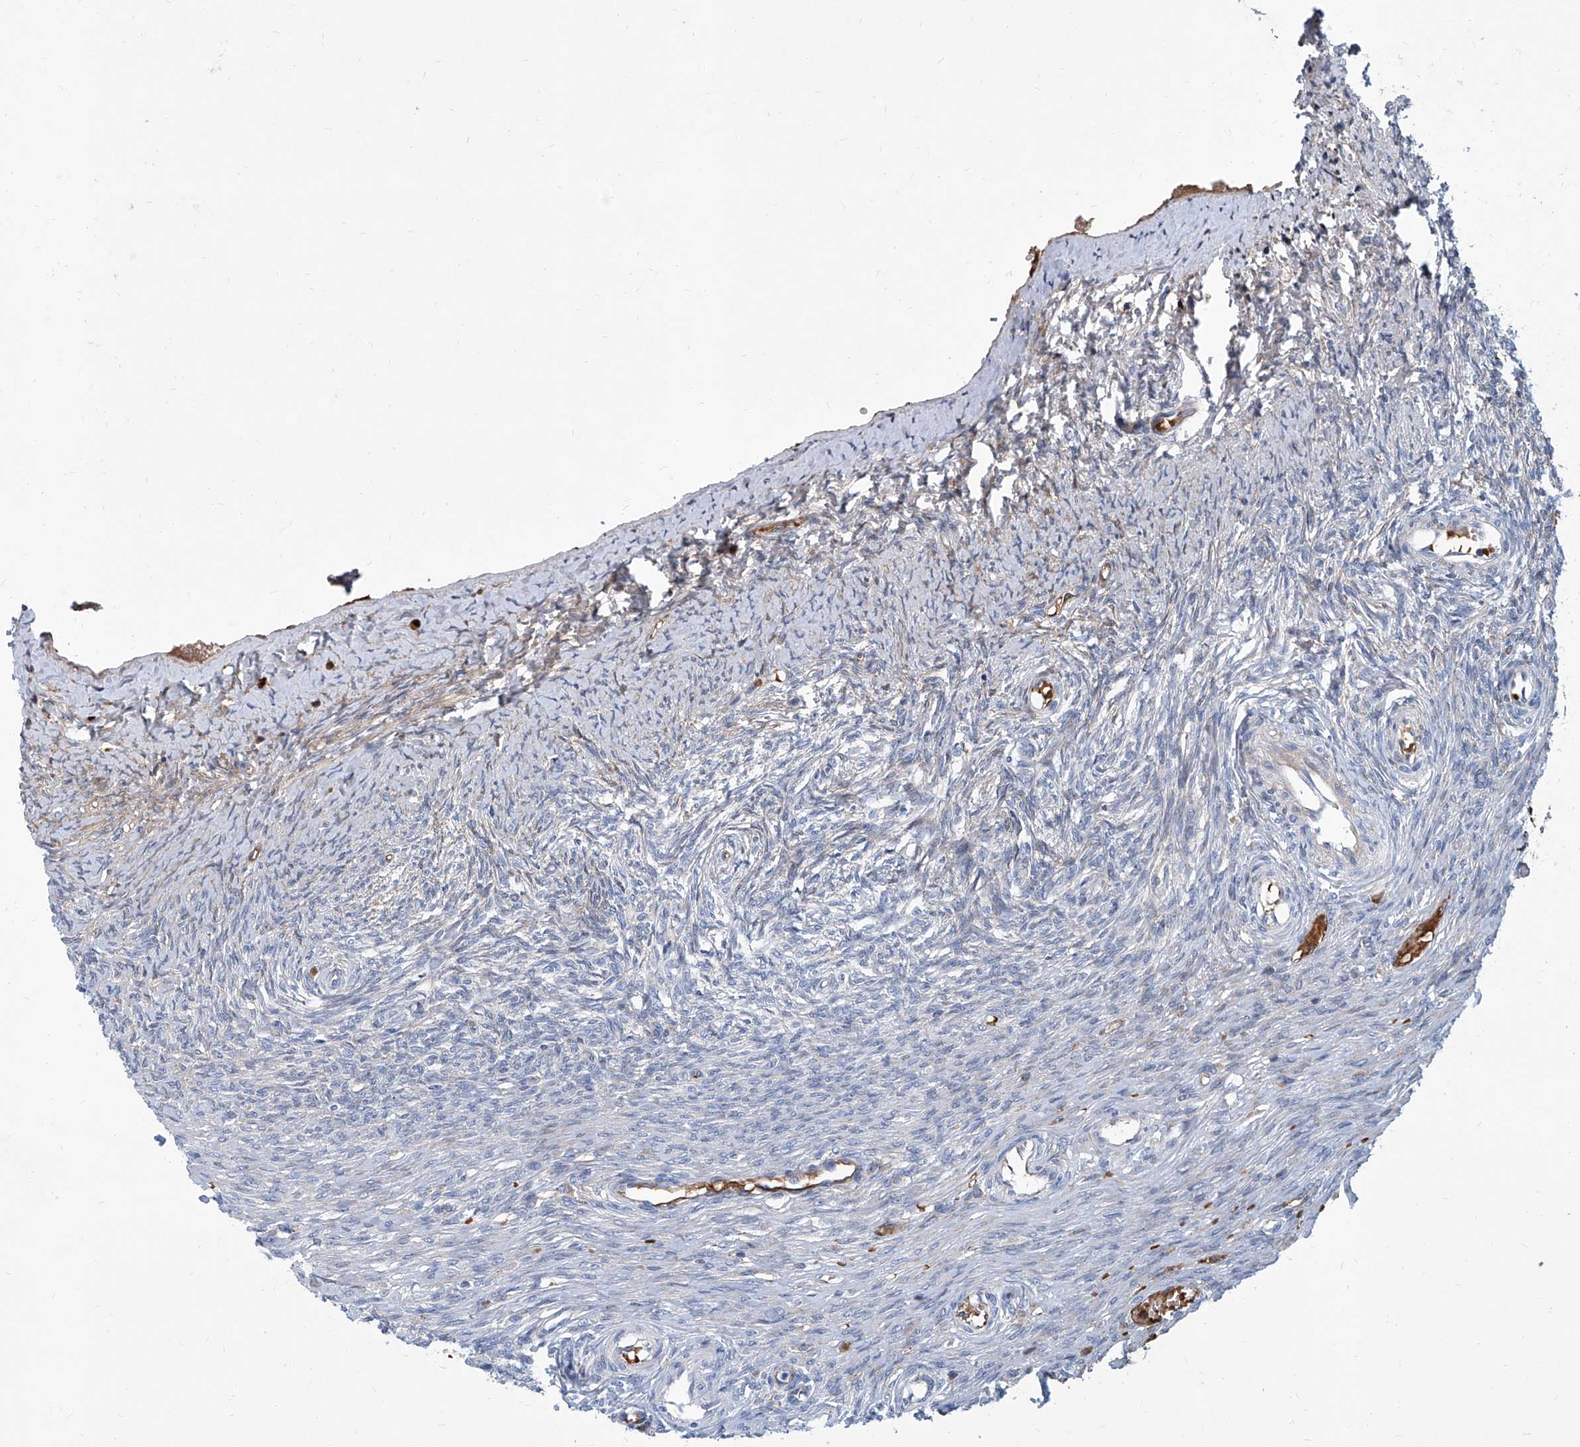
{"staining": {"intensity": "negative", "quantity": "none", "location": "none"}, "tissue": "ovary", "cell_type": "Follicle cells", "image_type": "normal", "snomed": [{"axis": "morphology", "description": "Adenocarcinoma, NOS"}, {"axis": "topography", "description": "Endometrium"}], "caption": "This micrograph is of unremarkable ovary stained with IHC to label a protein in brown with the nuclei are counter-stained blue. There is no positivity in follicle cells. The staining was performed using DAB to visualize the protein expression in brown, while the nuclei were stained in blue with hematoxylin (Magnification: 20x).", "gene": "FPR2", "patient": {"sex": "female", "age": 32}}